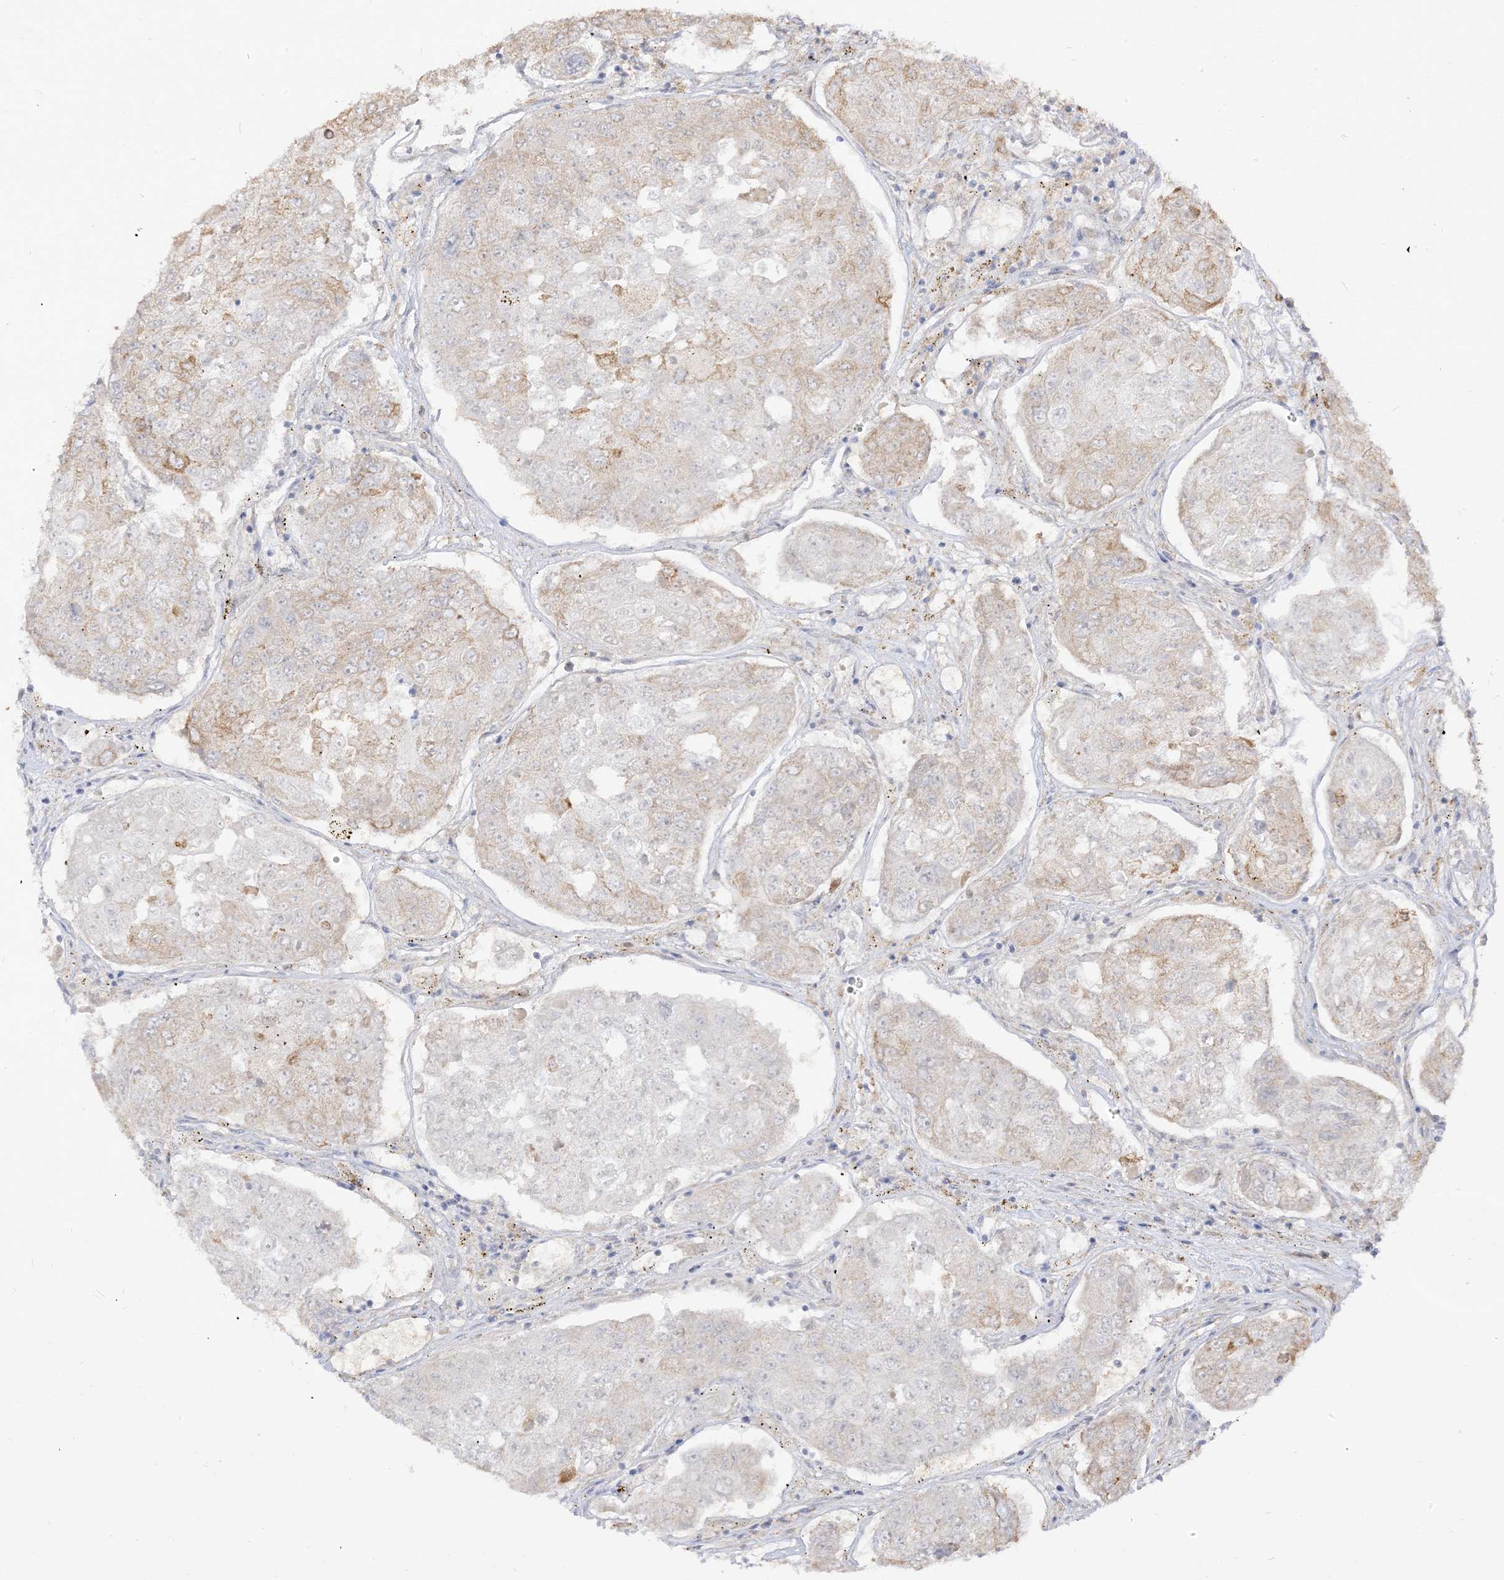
{"staining": {"intensity": "weak", "quantity": "<25%", "location": "cytoplasmic/membranous"}, "tissue": "urothelial cancer", "cell_type": "Tumor cells", "image_type": "cancer", "snomed": [{"axis": "morphology", "description": "Urothelial carcinoma, High grade"}, {"axis": "topography", "description": "Lymph node"}, {"axis": "topography", "description": "Urinary bladder"}], "caption": "Tumor cells show no significant expression in high-grade urothelial carcinoma.", "gene": "LOXL3", "patient": {"sex": "male", "age": 51}}